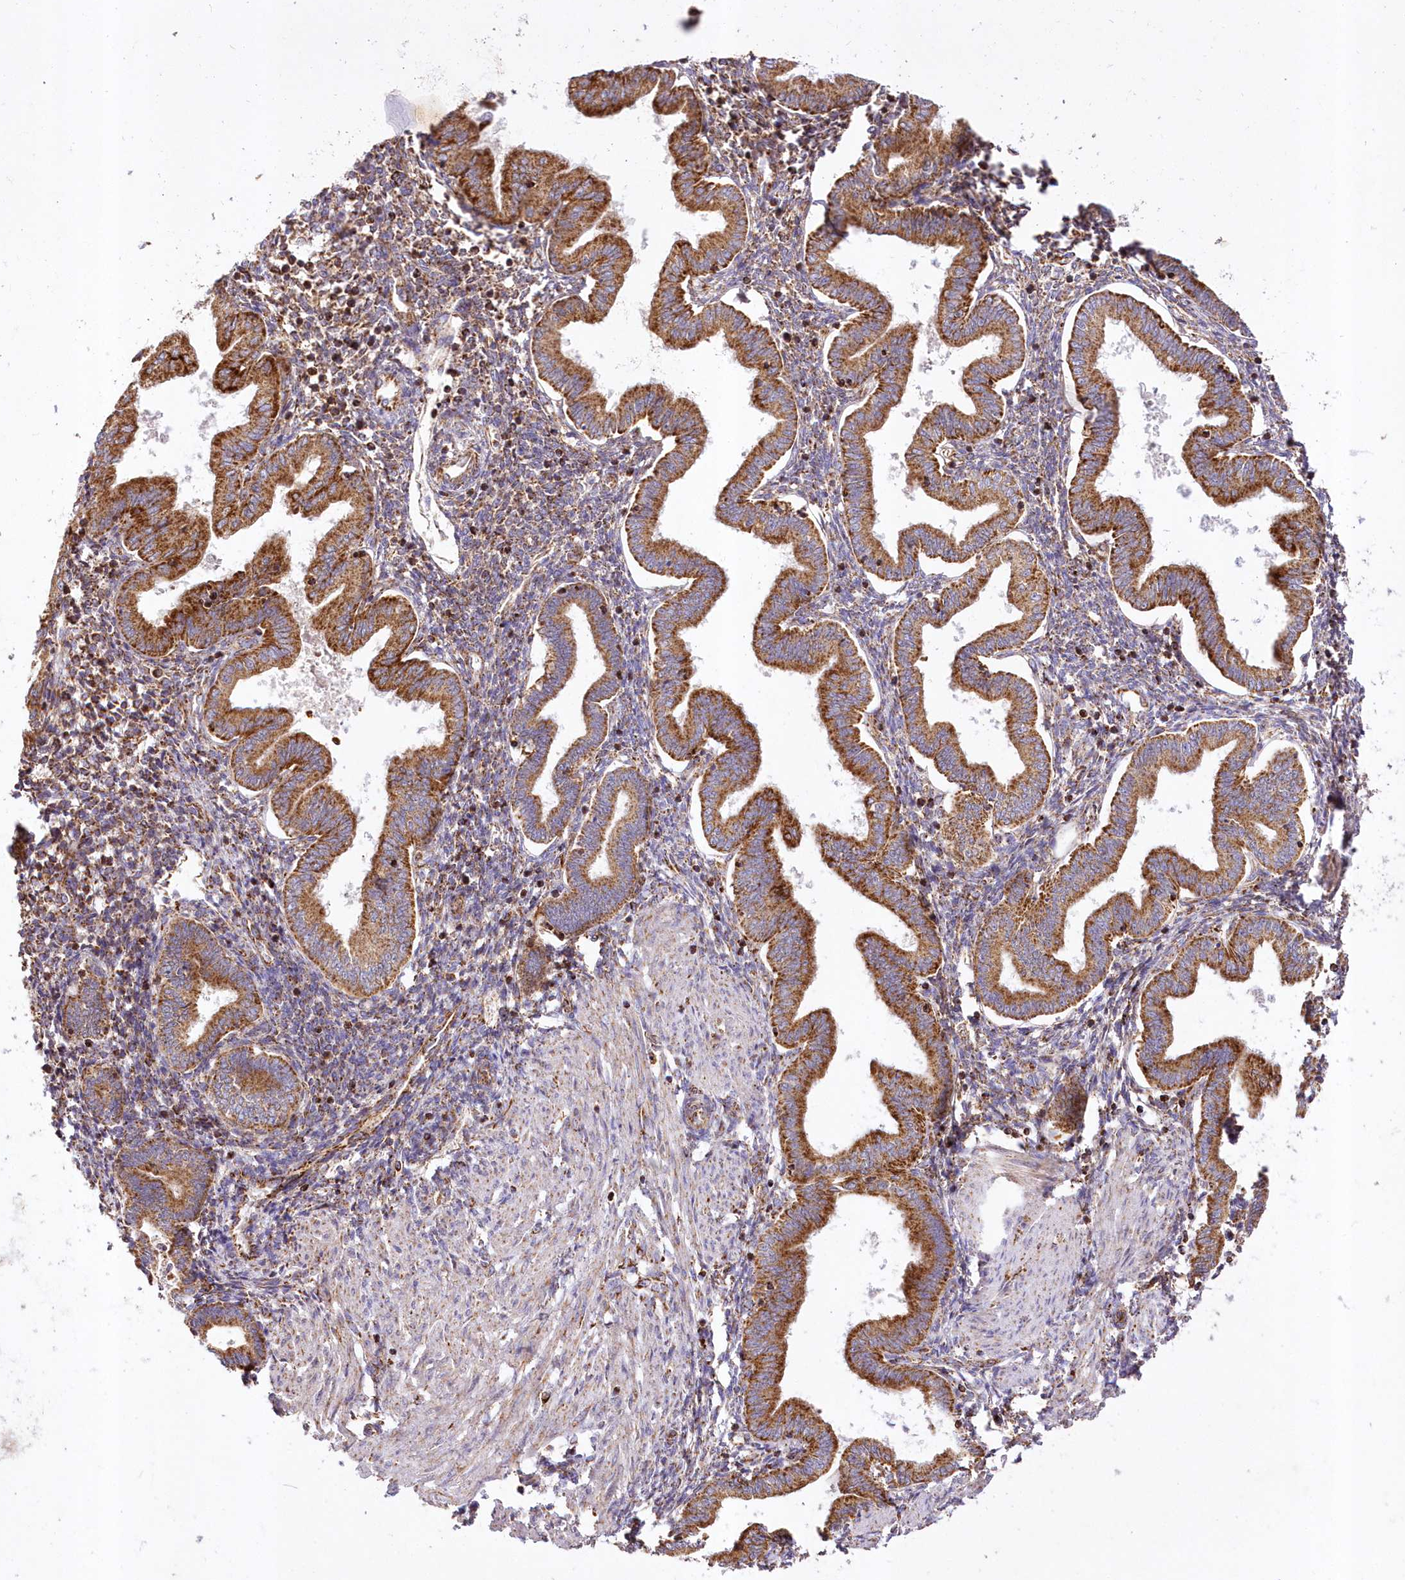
{"staining": {"intensity": "moderate", "quantity": ">75%", "location": "cytoplasmic/membranous"}, "tissue": "endometrium", "cell_type": "Cells in endometrial stroma", "image_type": "normal", "snomed": [{"axis": "morphology", "description": "Normal tissue, NOS"}, {"axis": "topography", "description": "Endometrium"}], "caption": "IHC histopathology image of unremarkable endometrium: endometrium stained using IHC demonstrates medium levels of moderate protein expression localized specifically in the cytoplasmic/membranous of cells in endometrial stroma, appearing as a cytoplasmic/membranous brown color.", "gene": "ASNSD1", "patient": {"sex": "female", "age": 53}}